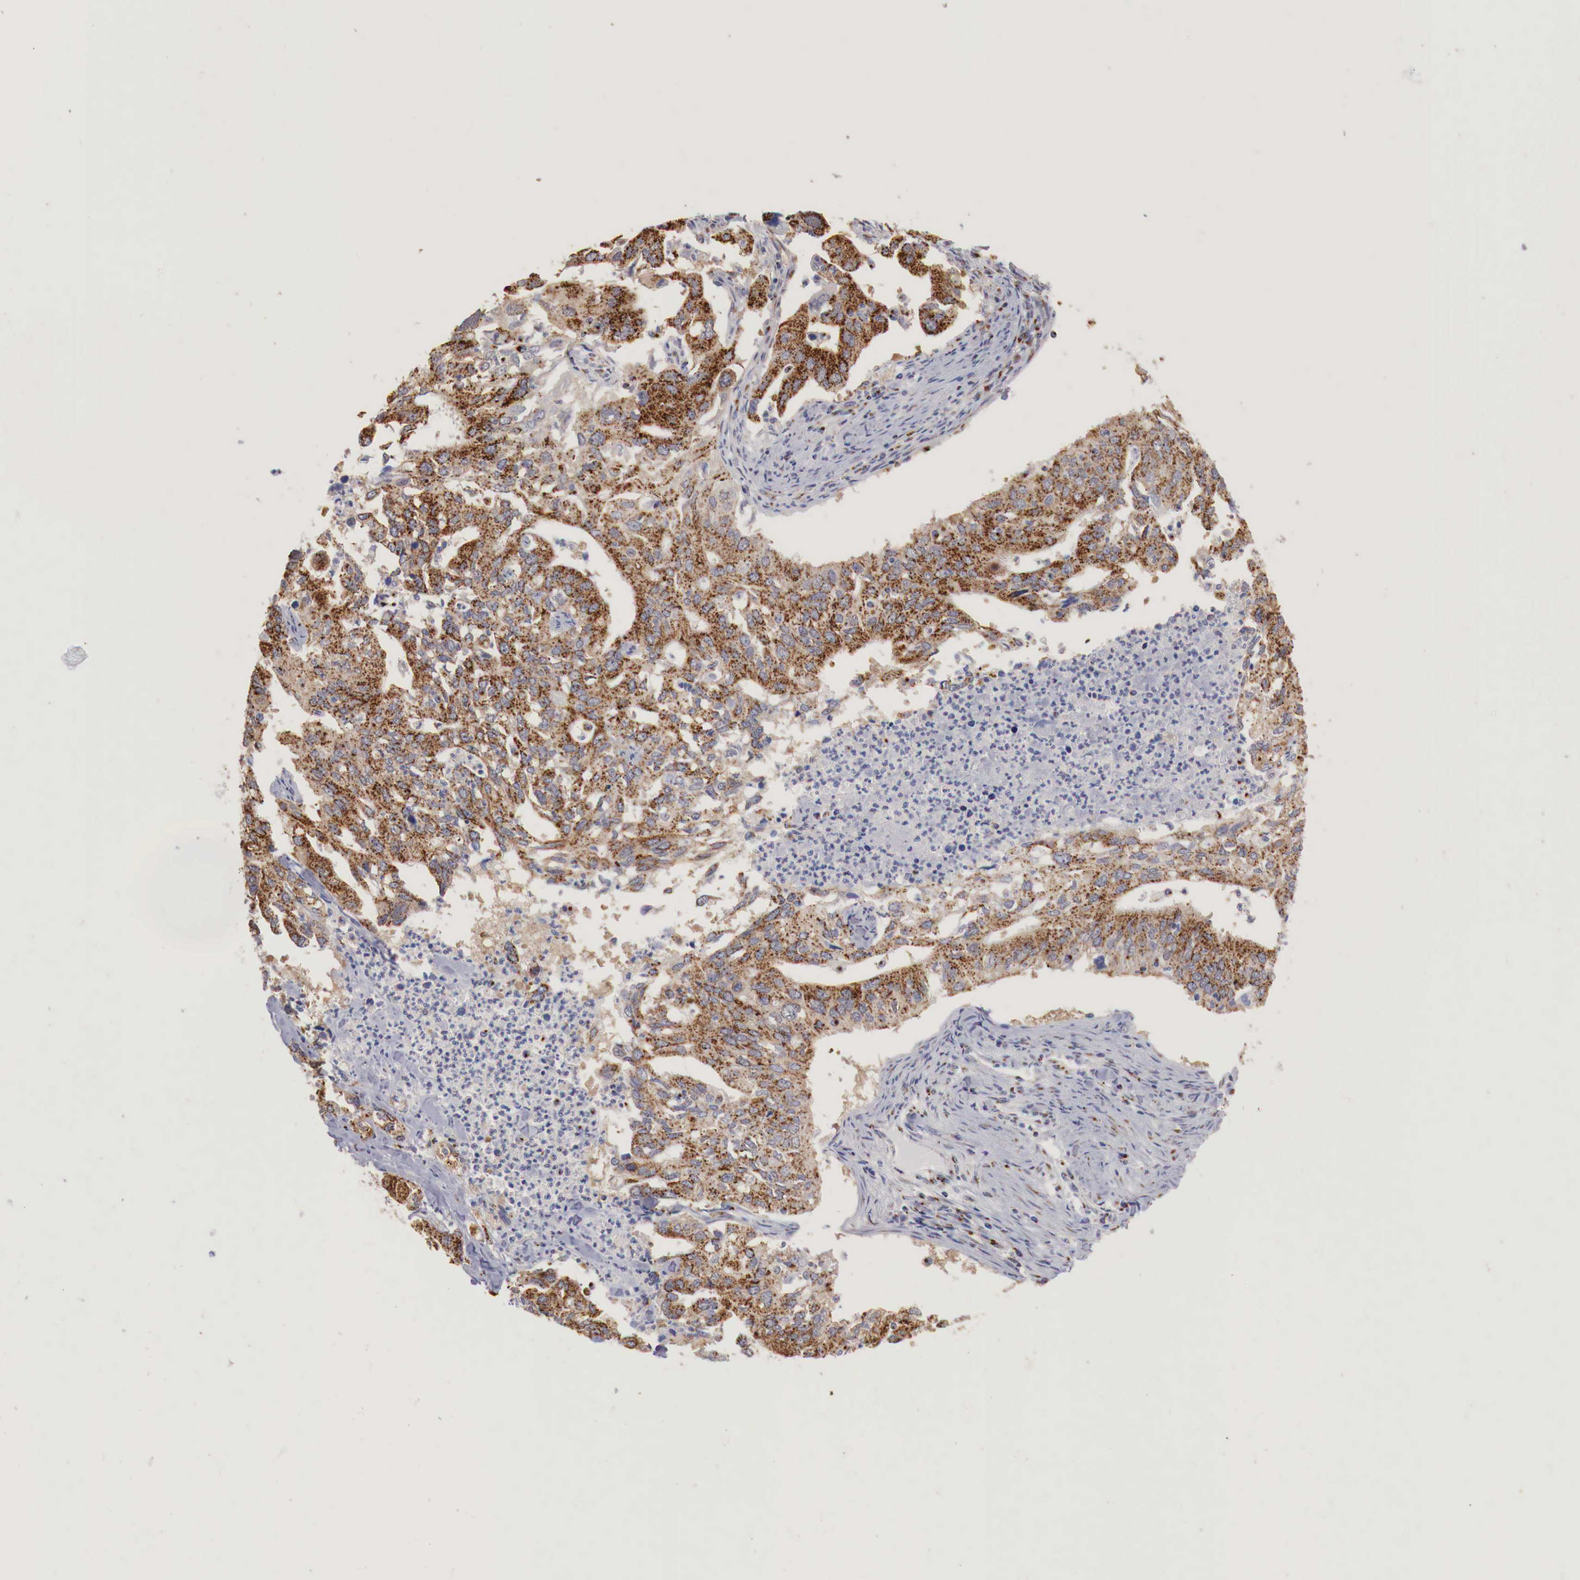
{"staining": {"intensity": "strong", "quantity": ">75%", "location": "cytoplasmic/membranous"}, "tissue": "lung cancer", "cell_type": "Tumor cells", "image_type": "cancer", "snomed": [{"axis": "morphology", "description": "Adenocarcinoma, NOS"}, {"axis": "topography", "description": "Lung"}], "caption": "Immunohistochemical staining of human adenocarcinoma (lung) exhibits high levels of strong cytoplasmic/membranous protein staining in about >75% of tumor cells.", "gene": "SYAP1", "patient": {"sex": "male", "age": 48}}